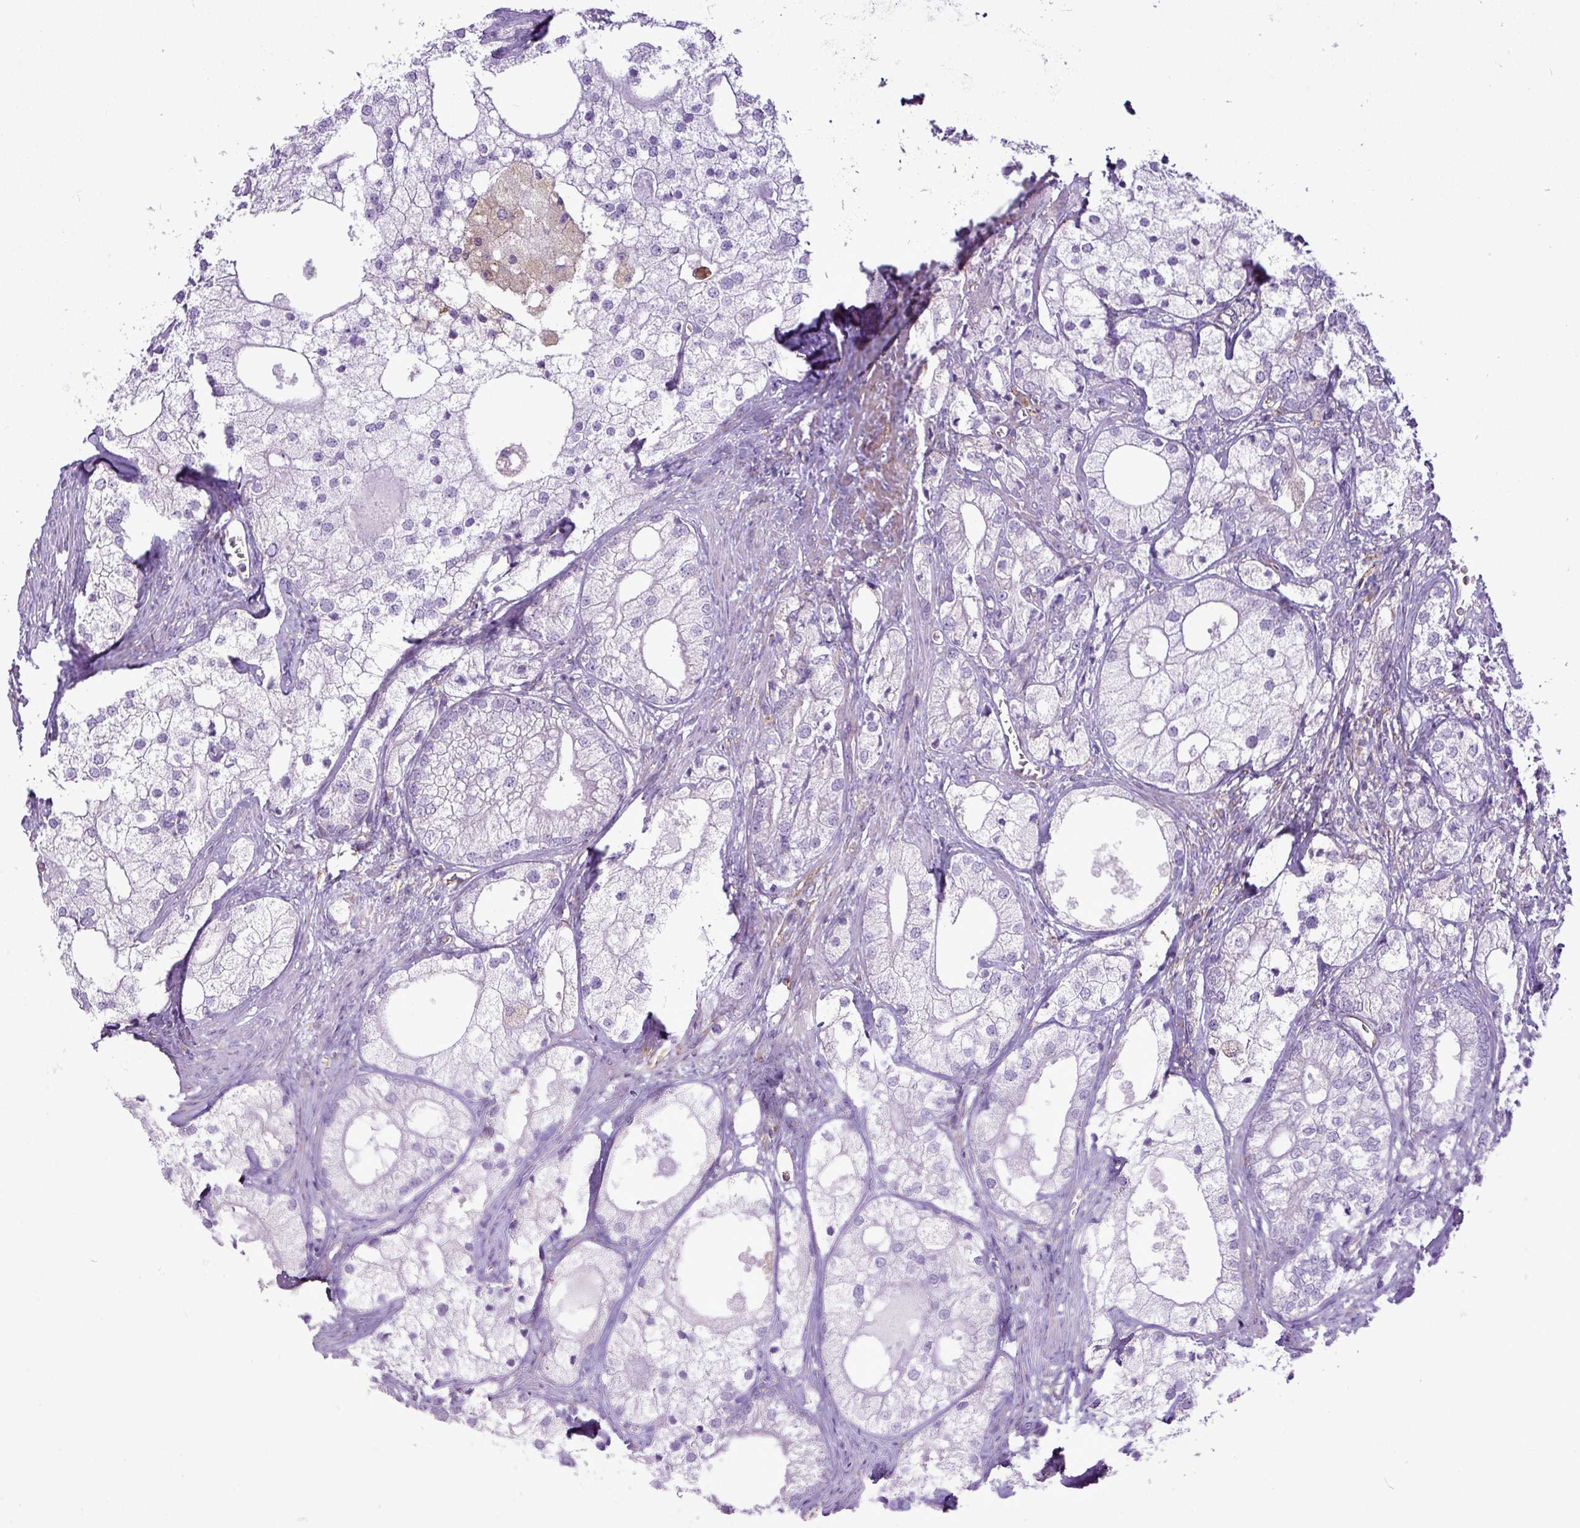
{"staining": {"intensity": "negative", "quantity": "none", "location": "none"}, "tissue": "prostate cancer", "cell_type": "Tumor cells", "image_type": "cancer", "snomed": [{"axis": "morphology", "description": "Adenocarcinoma, Low grade"}, {"axis": "topography", "description": "Prostate"}], "caption": "DAB immunohistochemical staining of prostate cancer (low-grade adenocarcinoma) demonstrates no significant staining in tumor cells.", "gene": "XNDC1N", "patient": {"sex": "male", "age": 69}}